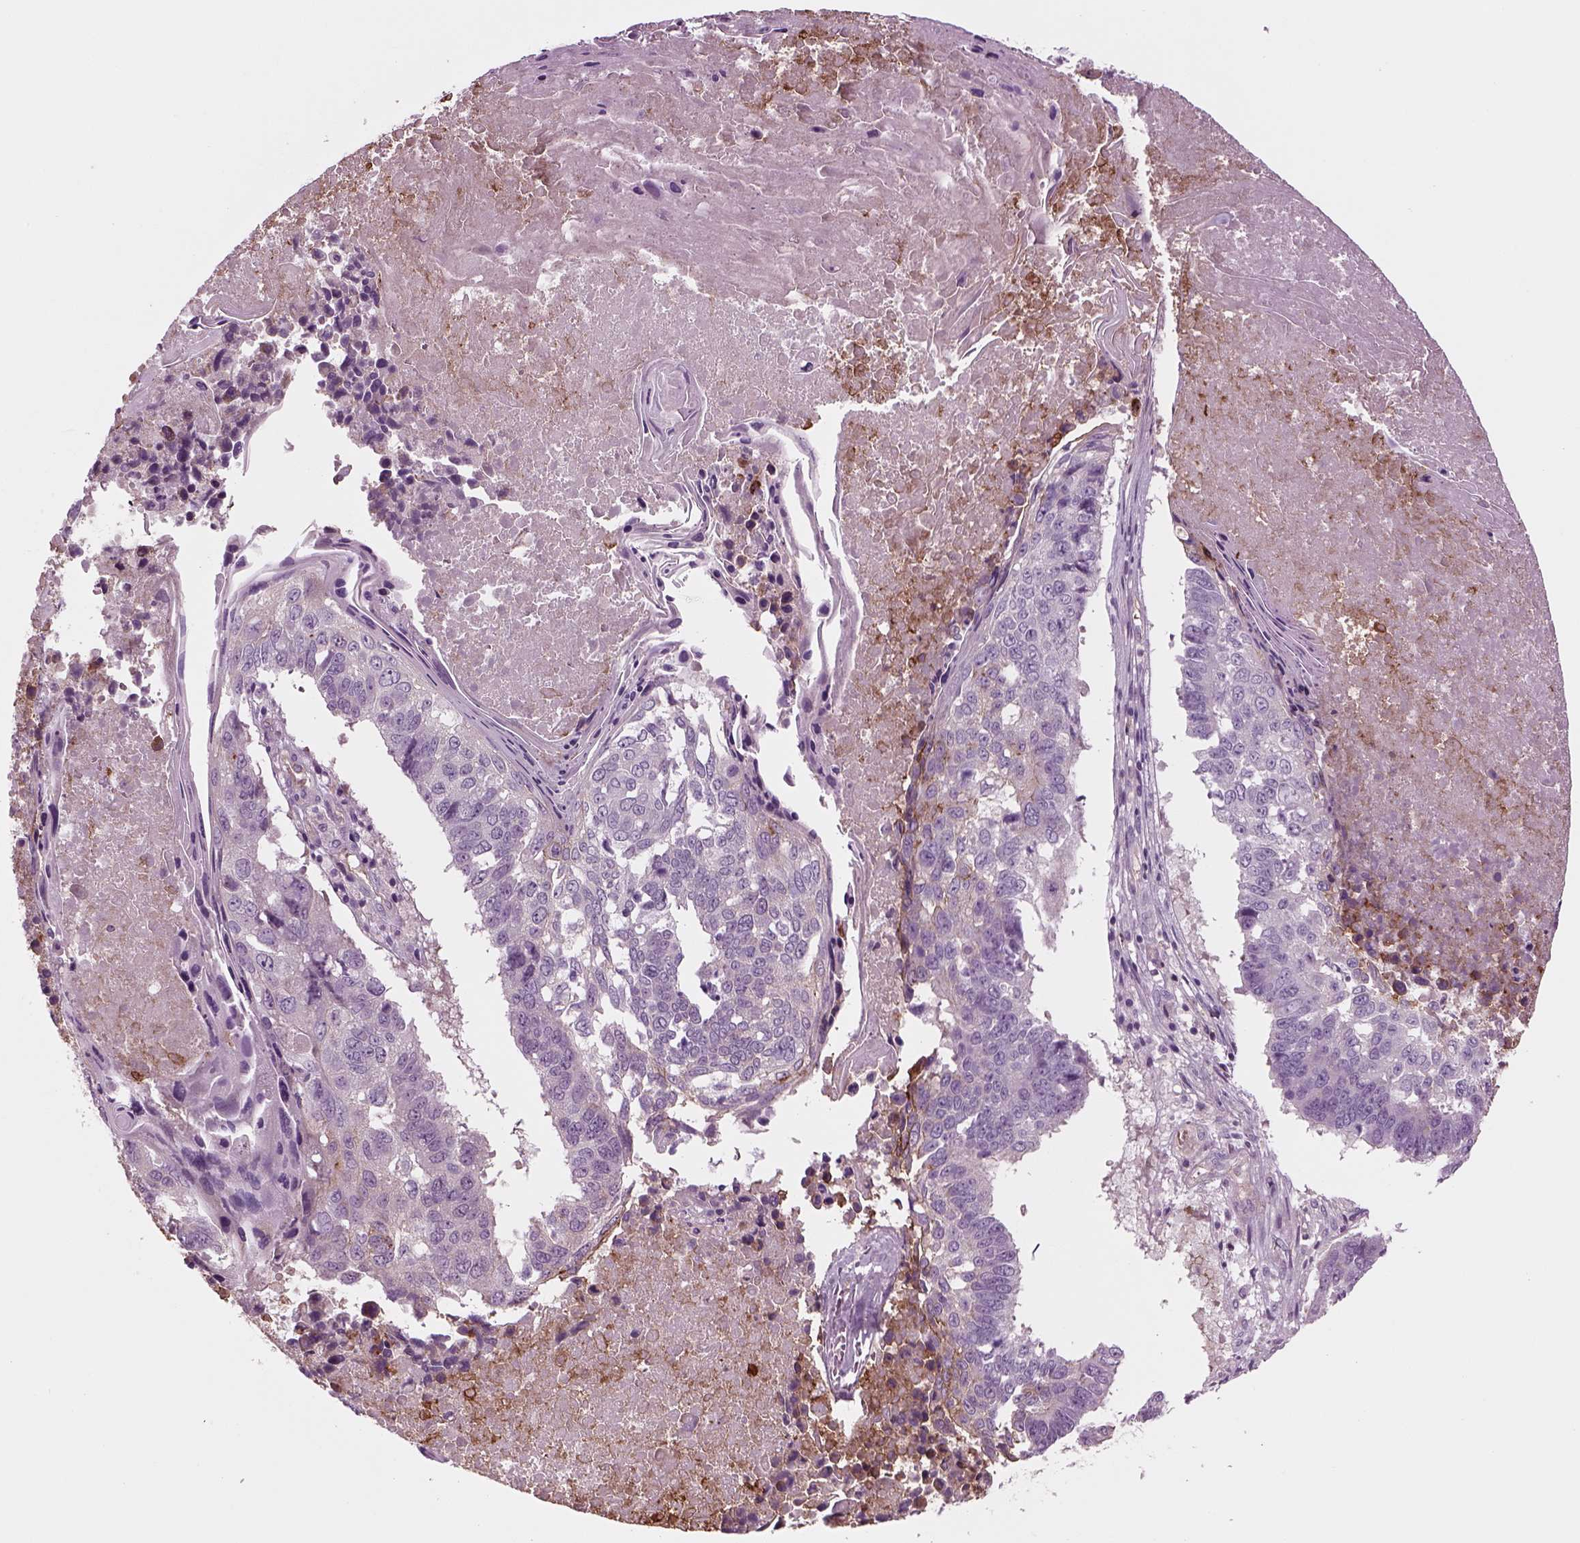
{"staining": {"intensity": "negative", "quantity": "none", "location": "none"}, "tissue": "lung cancer", "cell_type": "Tumor cells", "image_type": "cancer", "snomed": [{"axis": "morphology", "description": "Squamous cell carcinoma, NOS"}, {"axis": "topography", "description": "Lung"}], "caption": "This is an immunohistochemistry (IHC) histopathology image of human lung cancer. There is no expression in tumor cells.", "gene": "SLC2A3", "patient": {"sex": "male", "age": 73}}